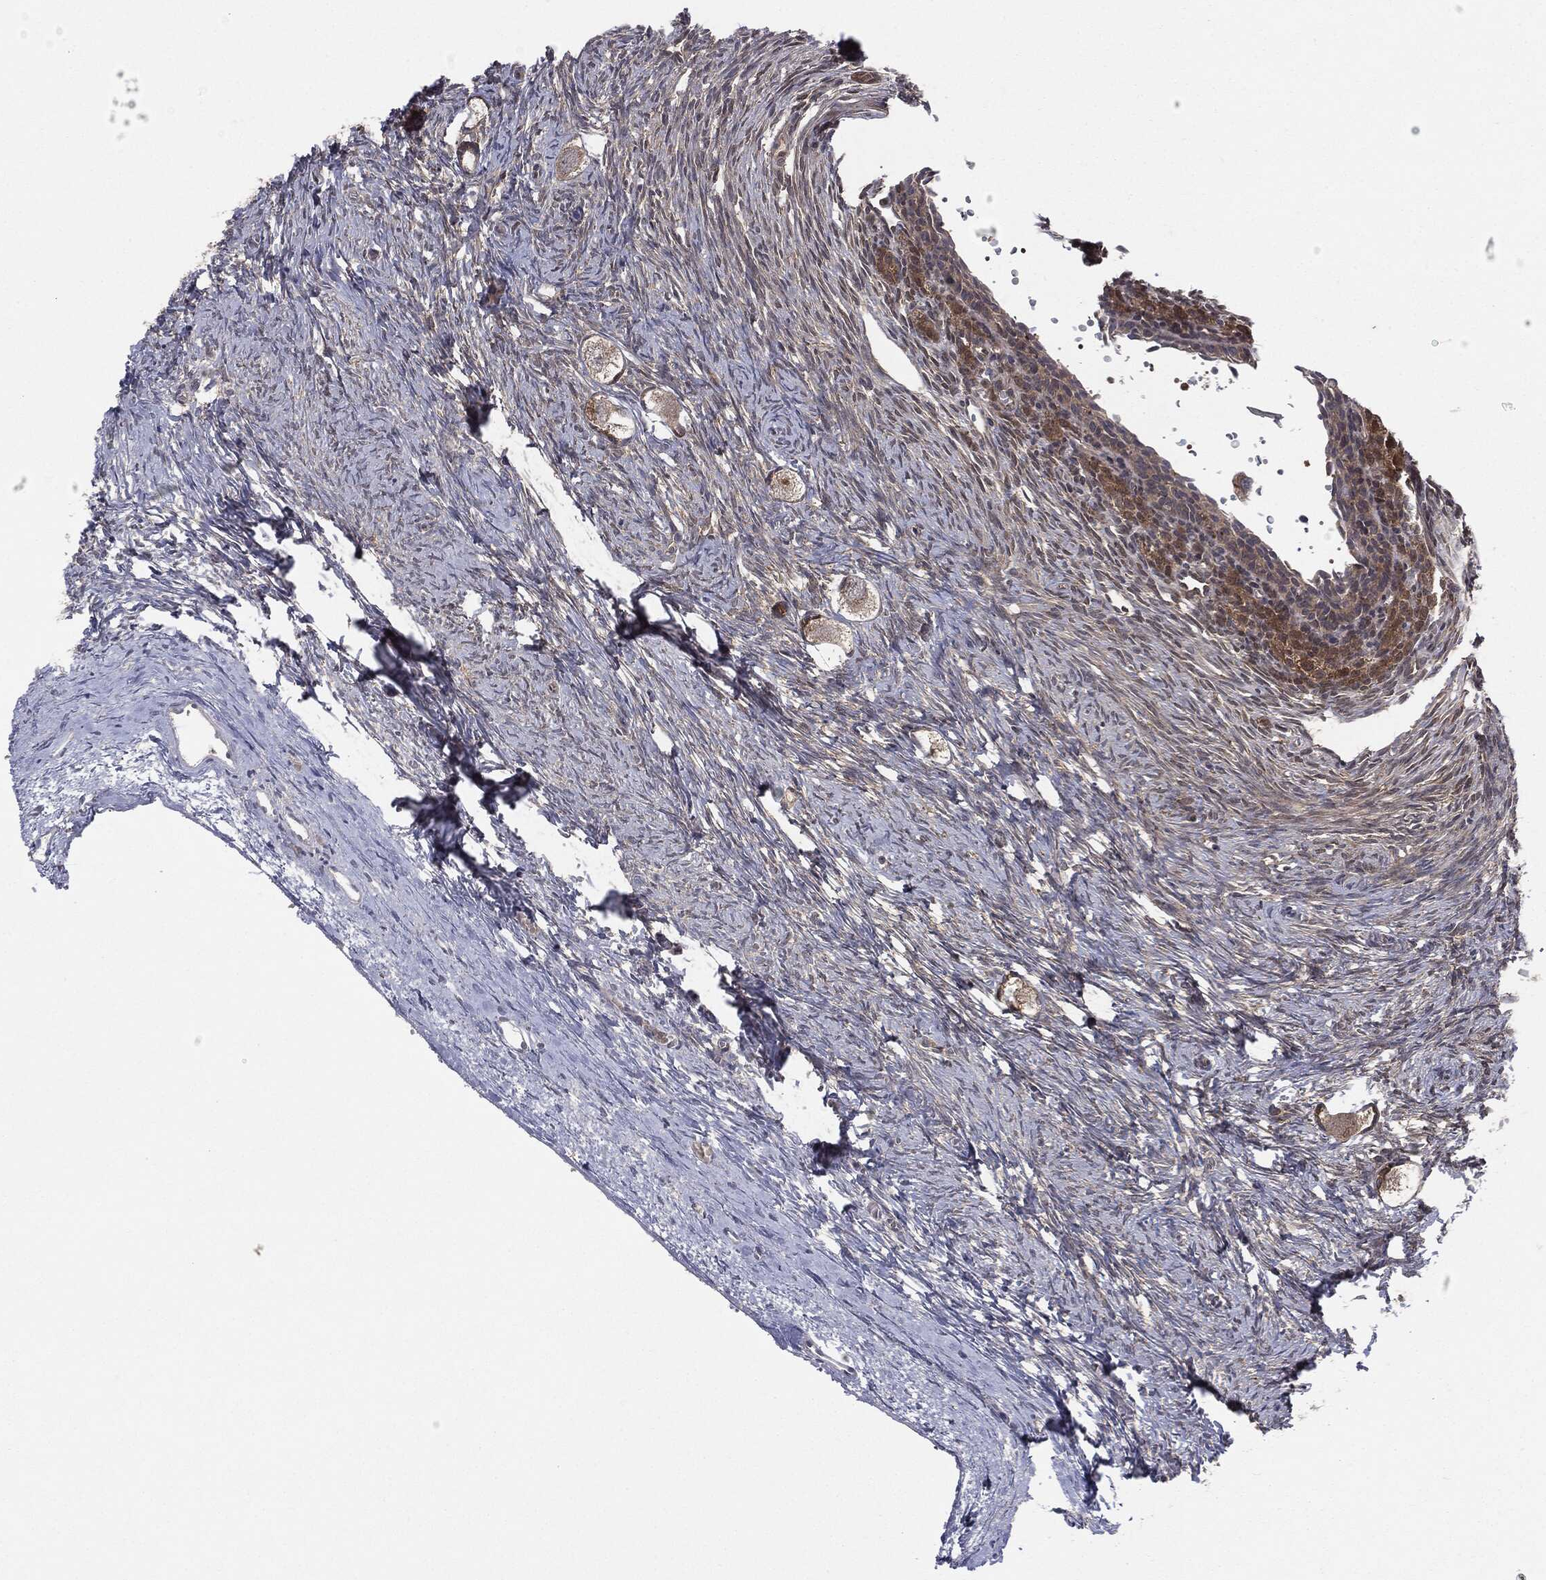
{"staining": {"intensity": "negative", "quantity": "none", "location": "none"}, "tissue": "ovary", "cell_type": "Follicle cells", "image_type": "normal", "snomed": [{"axis": "morphology", "description": "Normal tissue, NOS"}, {"axis": "topography", "description": "Ovary"}], "caption": "A high-resolution image shows IHC staining of unremarkable ovary, which demonstrates no significant expression in follicle cells.", "gene": "KRT7", "patient": {"sex": "female", "age": 27}}